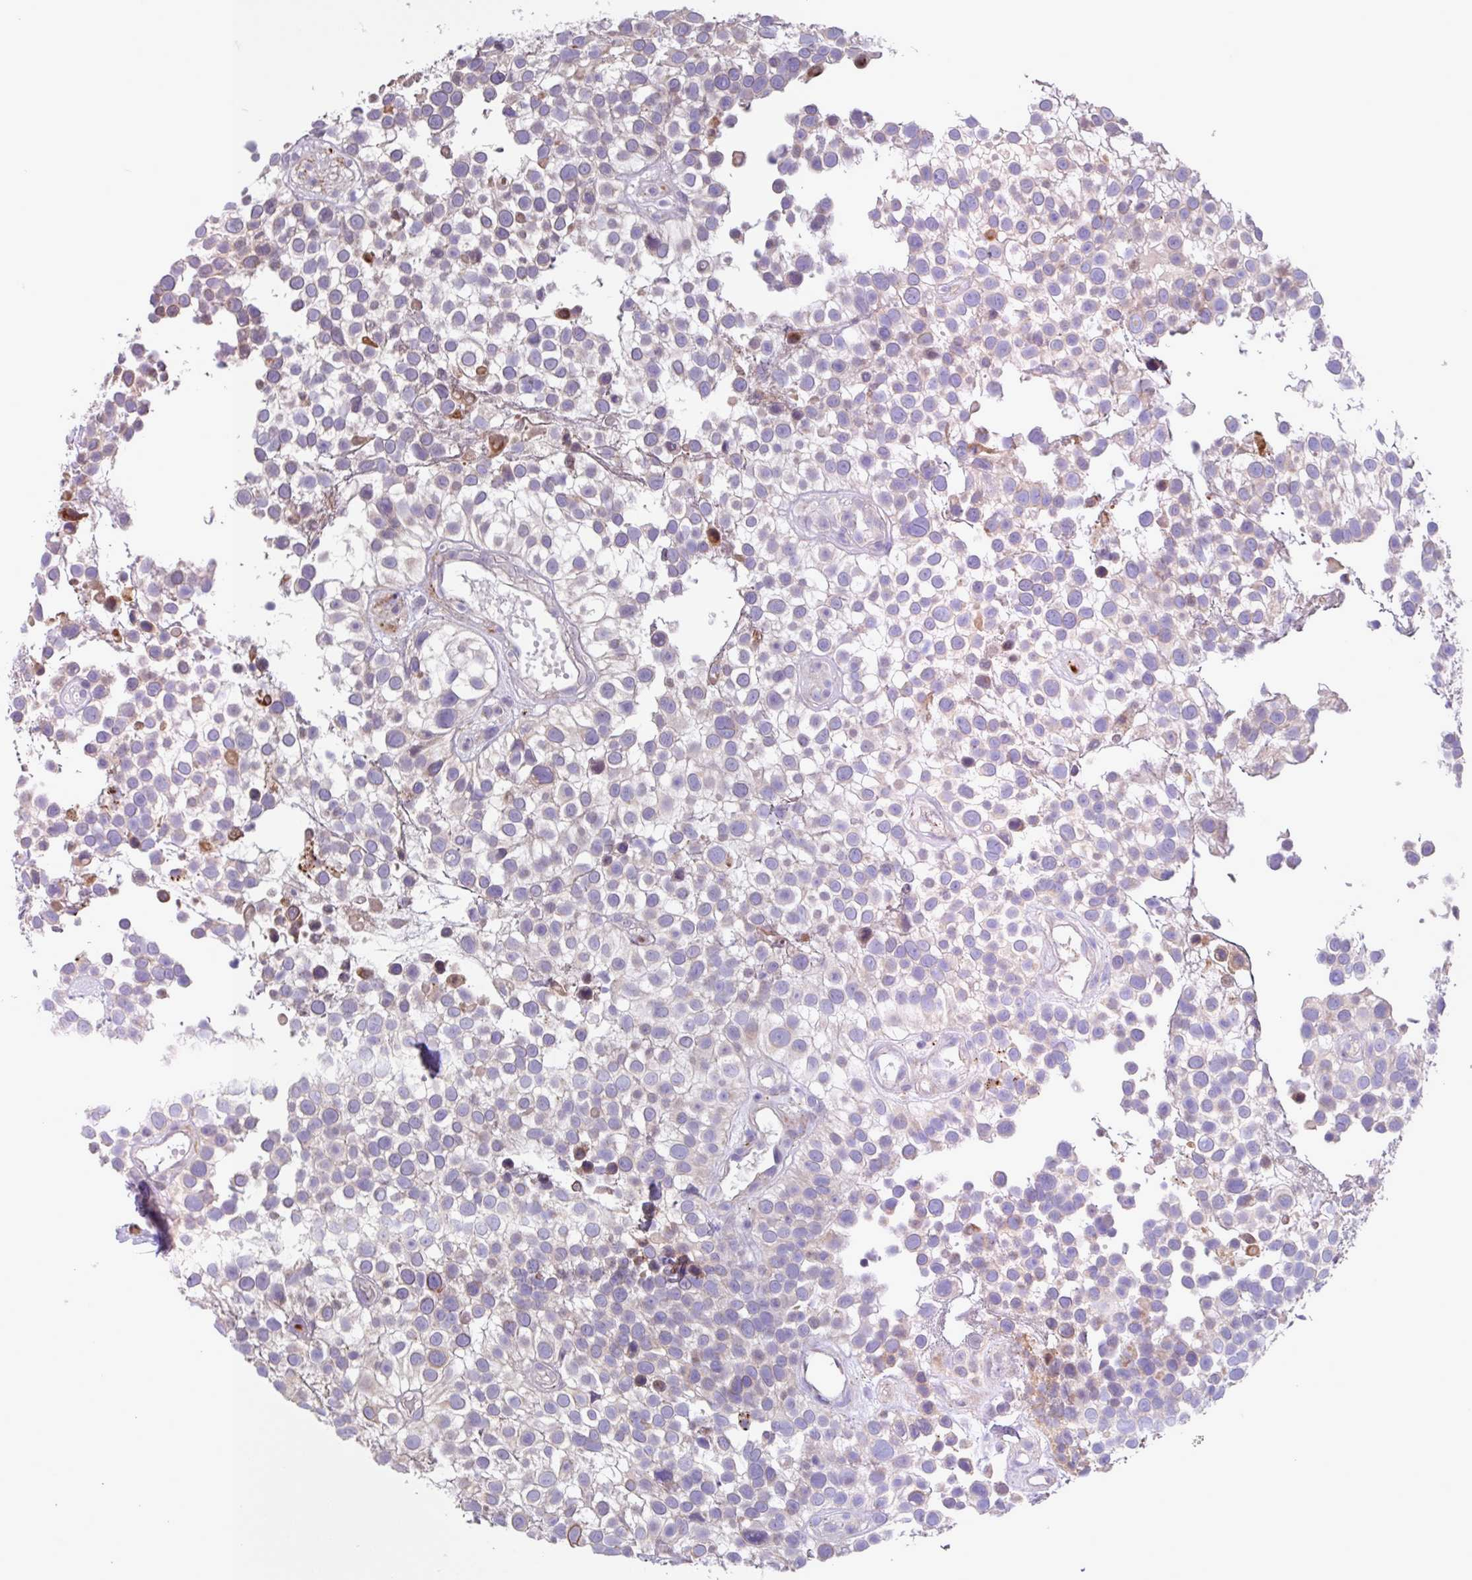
{"staining": {"intensity": "negative", "quantity": "none", "location": "none"}, "tissue": "urothelial cancer", "cell_type": "Tumor cells", "image_type": "cancer", "snomed": [{"axis": "morphology", "description": "Urothelial carcinoma, High grade"}, {"axis": "topography", "description": "Urinary bladder"}], "caption": "Protein analysis of urothelial cancer reveals no significant positivity in tumor cells.", "gene": "IQCJ", "patient": {"sex": "male", "age": 56}}